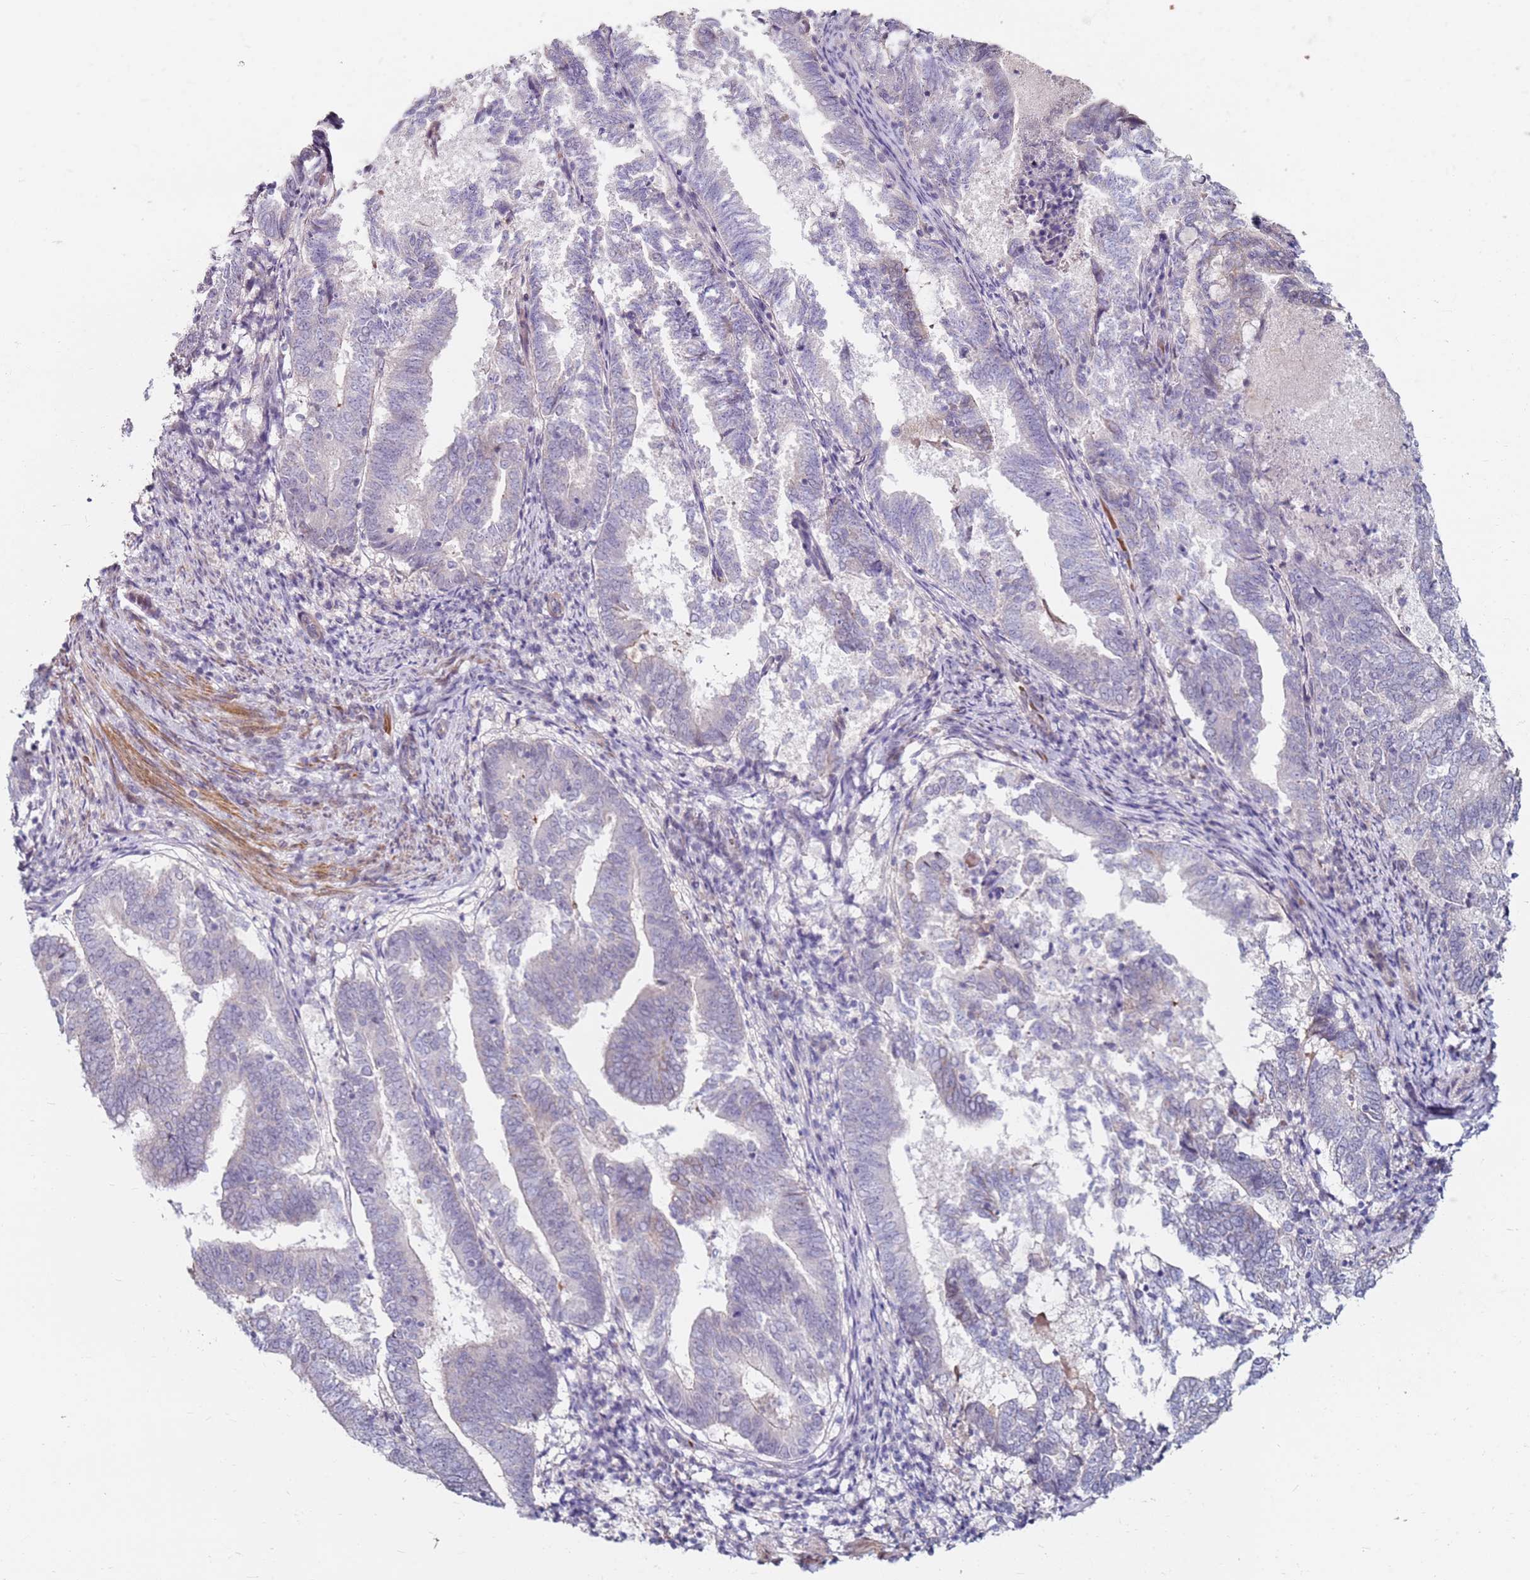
{"staining": {"intensity": "negative", "quantity": "none", "location": "none"}, "tissue": "endometrial cancer", "cell_type": "Tumor cells", "image_type": "cancer", "snomed": [{"axis": "morphology", "description": "Adenocarcinoma, NOS"}, {"axis": "topography", "description": "Endometrium"}], "caption": "DAB (3,3'-diaminobenzidine) immunohistochemical staining of human endometrial cancer reveals no significant positivity in tumor cells.", "gene": "RARS2", "patient": {"sex": "female", "age": 80}}